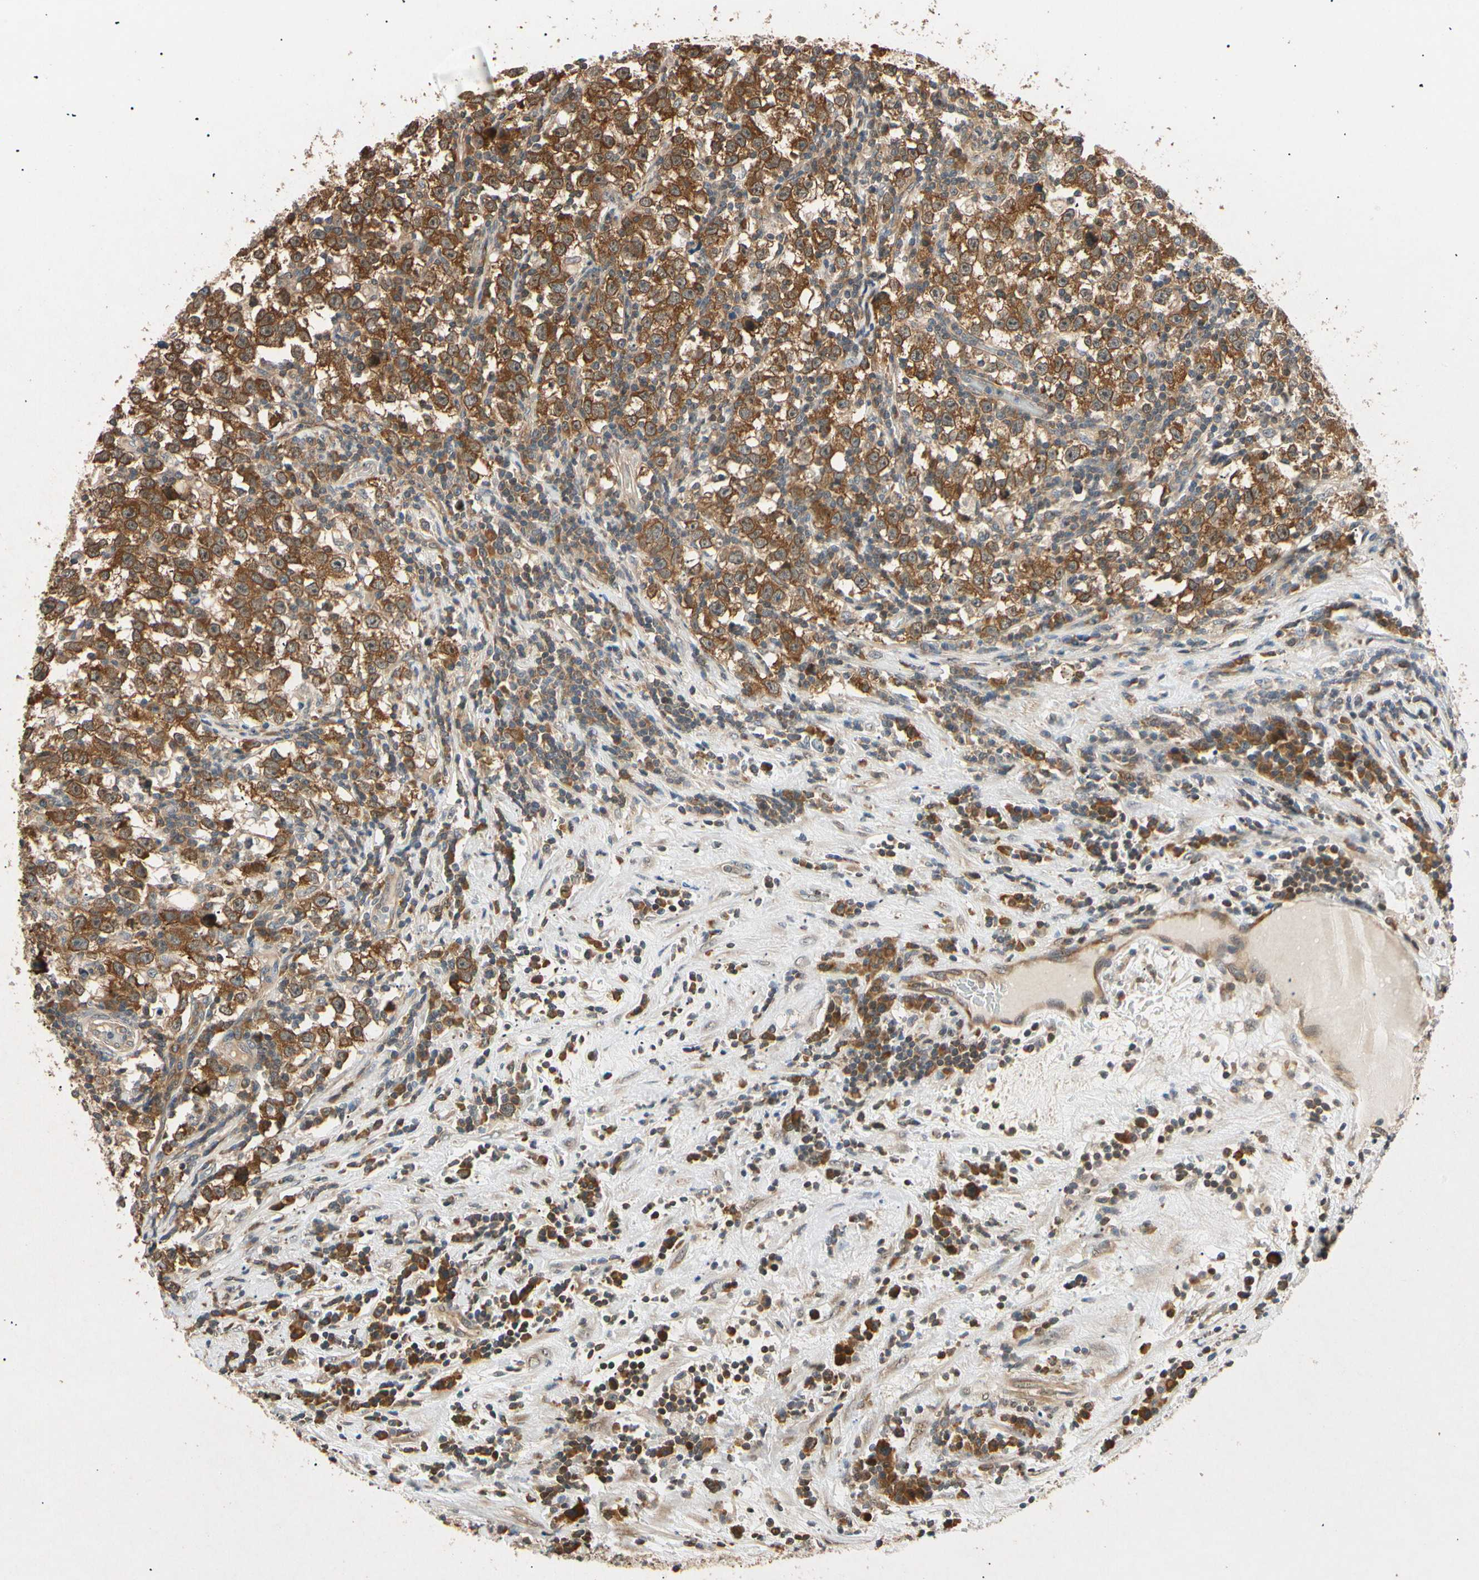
{"staining": {"intensity": "strong", "quantity": ">75%", "location": "cytoplasmic/membranous"}, "tissue": "testis cancer", "cell_type": "Tumor cells", "image_type": "cancer", "snomed": [{"axis": "morphology", "description": "Seminoma, NOS"}, {"axis": "topography", "description": "Testis"}], "caption": "The immunohistochemical stain labels strong cytoplasmic/membranous positivity in tumor cells of testis cancer (seminoma) tissue.", "gene": "EIF1AX", "patient": {"sex": "male", "age": 43}}